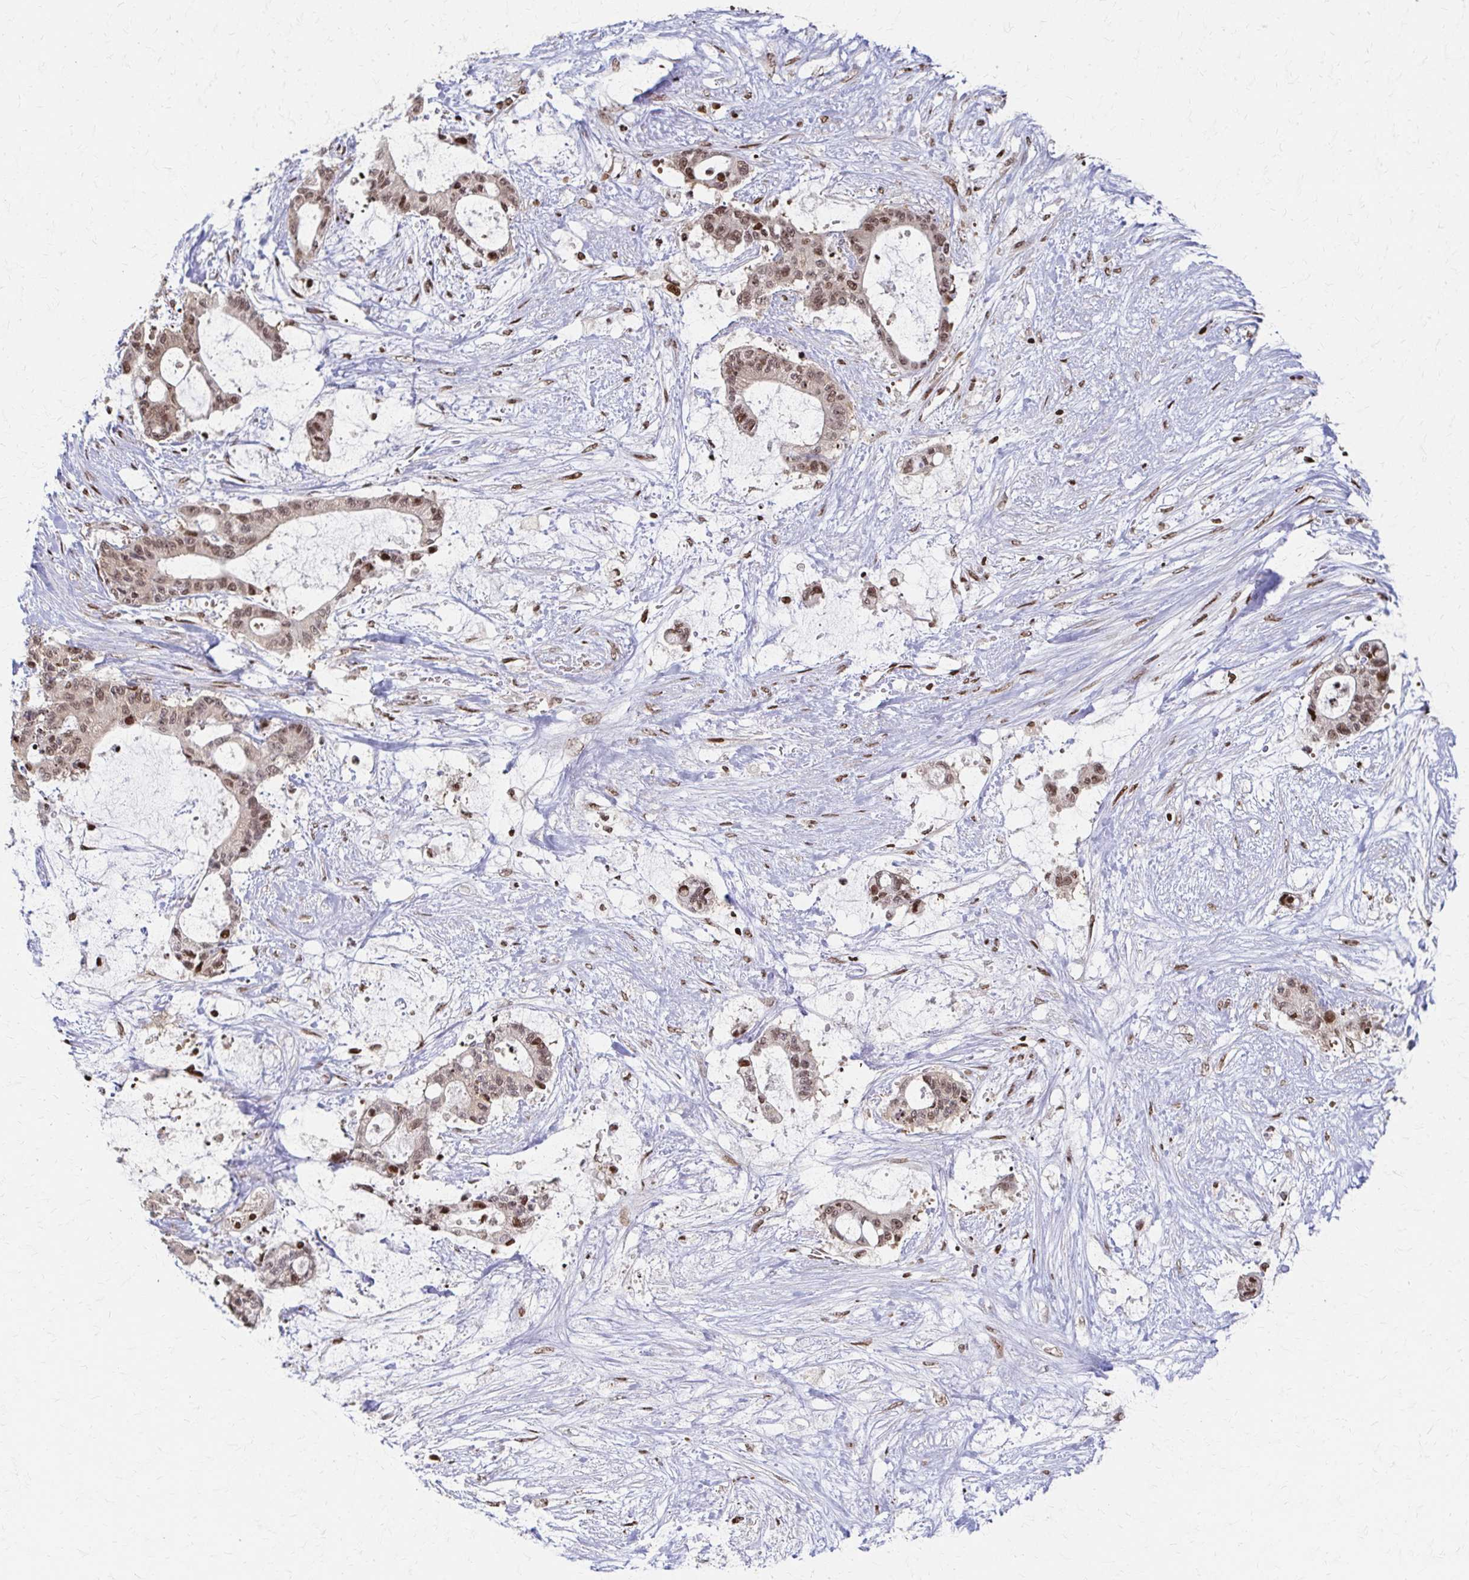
{"staining": {"intensity": "moderate", "quantity": ">75%", "location": "nuclear"}, "tissue": "liver cancer", "cell_type": "Tumor cells", "image_type": "cancer", "snomed": [{"axis": "morphology", "description": "Normal tissue, NOS"}, {"axis": "morphology", "description": "Cholangiocarcinoma"}, {"axis": "topography", "description": "Liver"}, {"axis": "topography", "description": "Peripheral nerve tissue"}], "caption": "Moderate nuclear protein staining is identified in approximately >75% of tumor cells in liver cholangiocarcinoma. The protein is stained brown, and the nuclei are stained in blue (DAB IHC with brightfield microscopy, high magnification).", "gene": "PSMD7", "patient": {"sex": "female", "age": 73}}